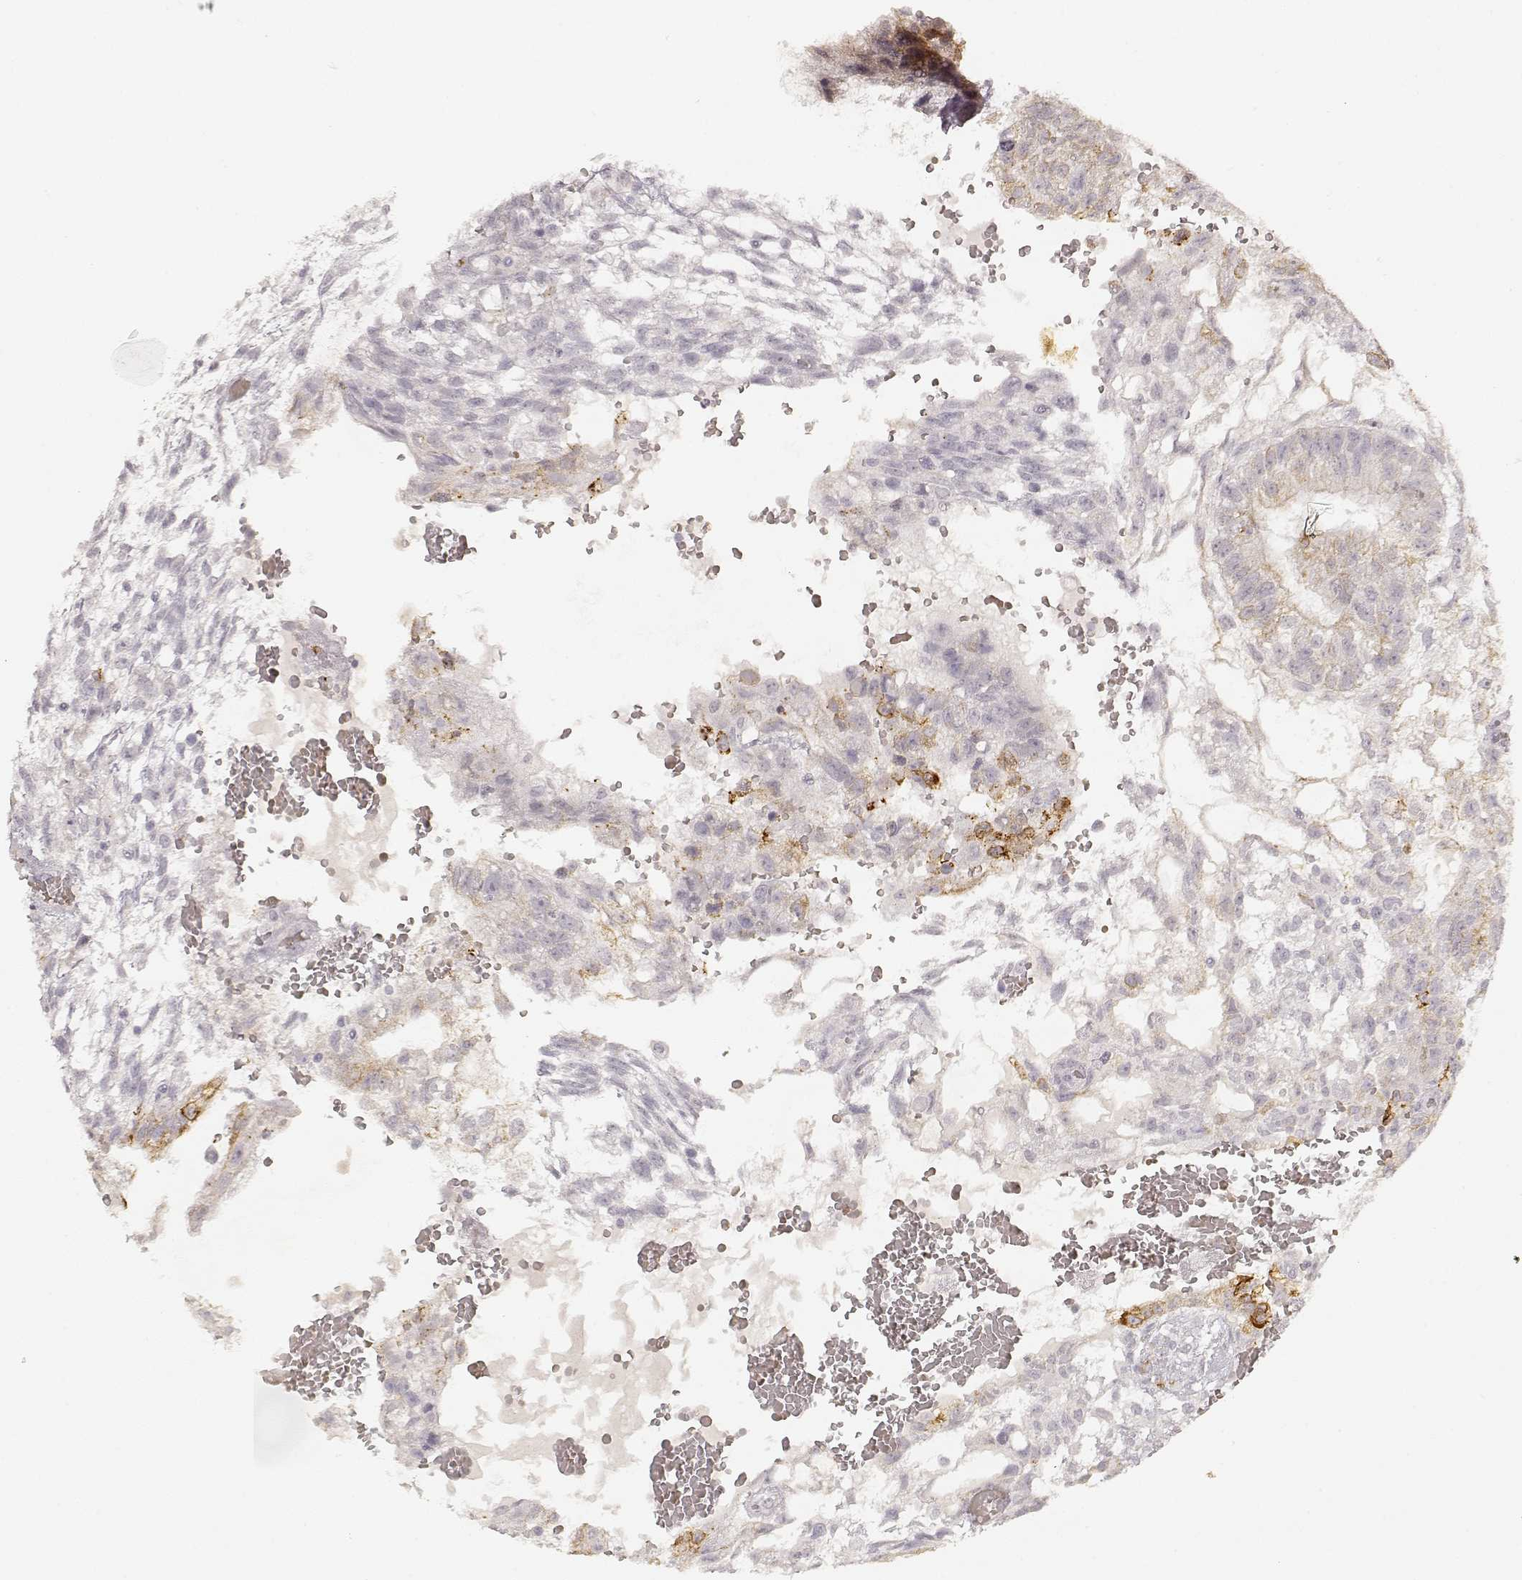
{"staining": {"intensity": "moderate", "quantity": "<25%", "location": "cytoplasmic/membranous"}, "tissue": "testis cancer", "cell_type": "Tumor cells", "image_type": "cancer", "snomed": [{"axis": "morphology", "description": "Carcinoma, Embryonal, NOS"}, {"axis": "topography", "description": "Testis"}], "caption": "Immunohistochemistry image of neoplastic tissue: human testis cancer (embryonal carcinoma) stained using immunohistochemistry (IHC) demonstrates low levels of moderate protein expression localized specifically in the cytoplasmic/membranous of tumor cells, appearing as a cytoplasmic/membranous brown color.", "gene": "LAMC2", "patient": {"sex": "male", "age": 32}}